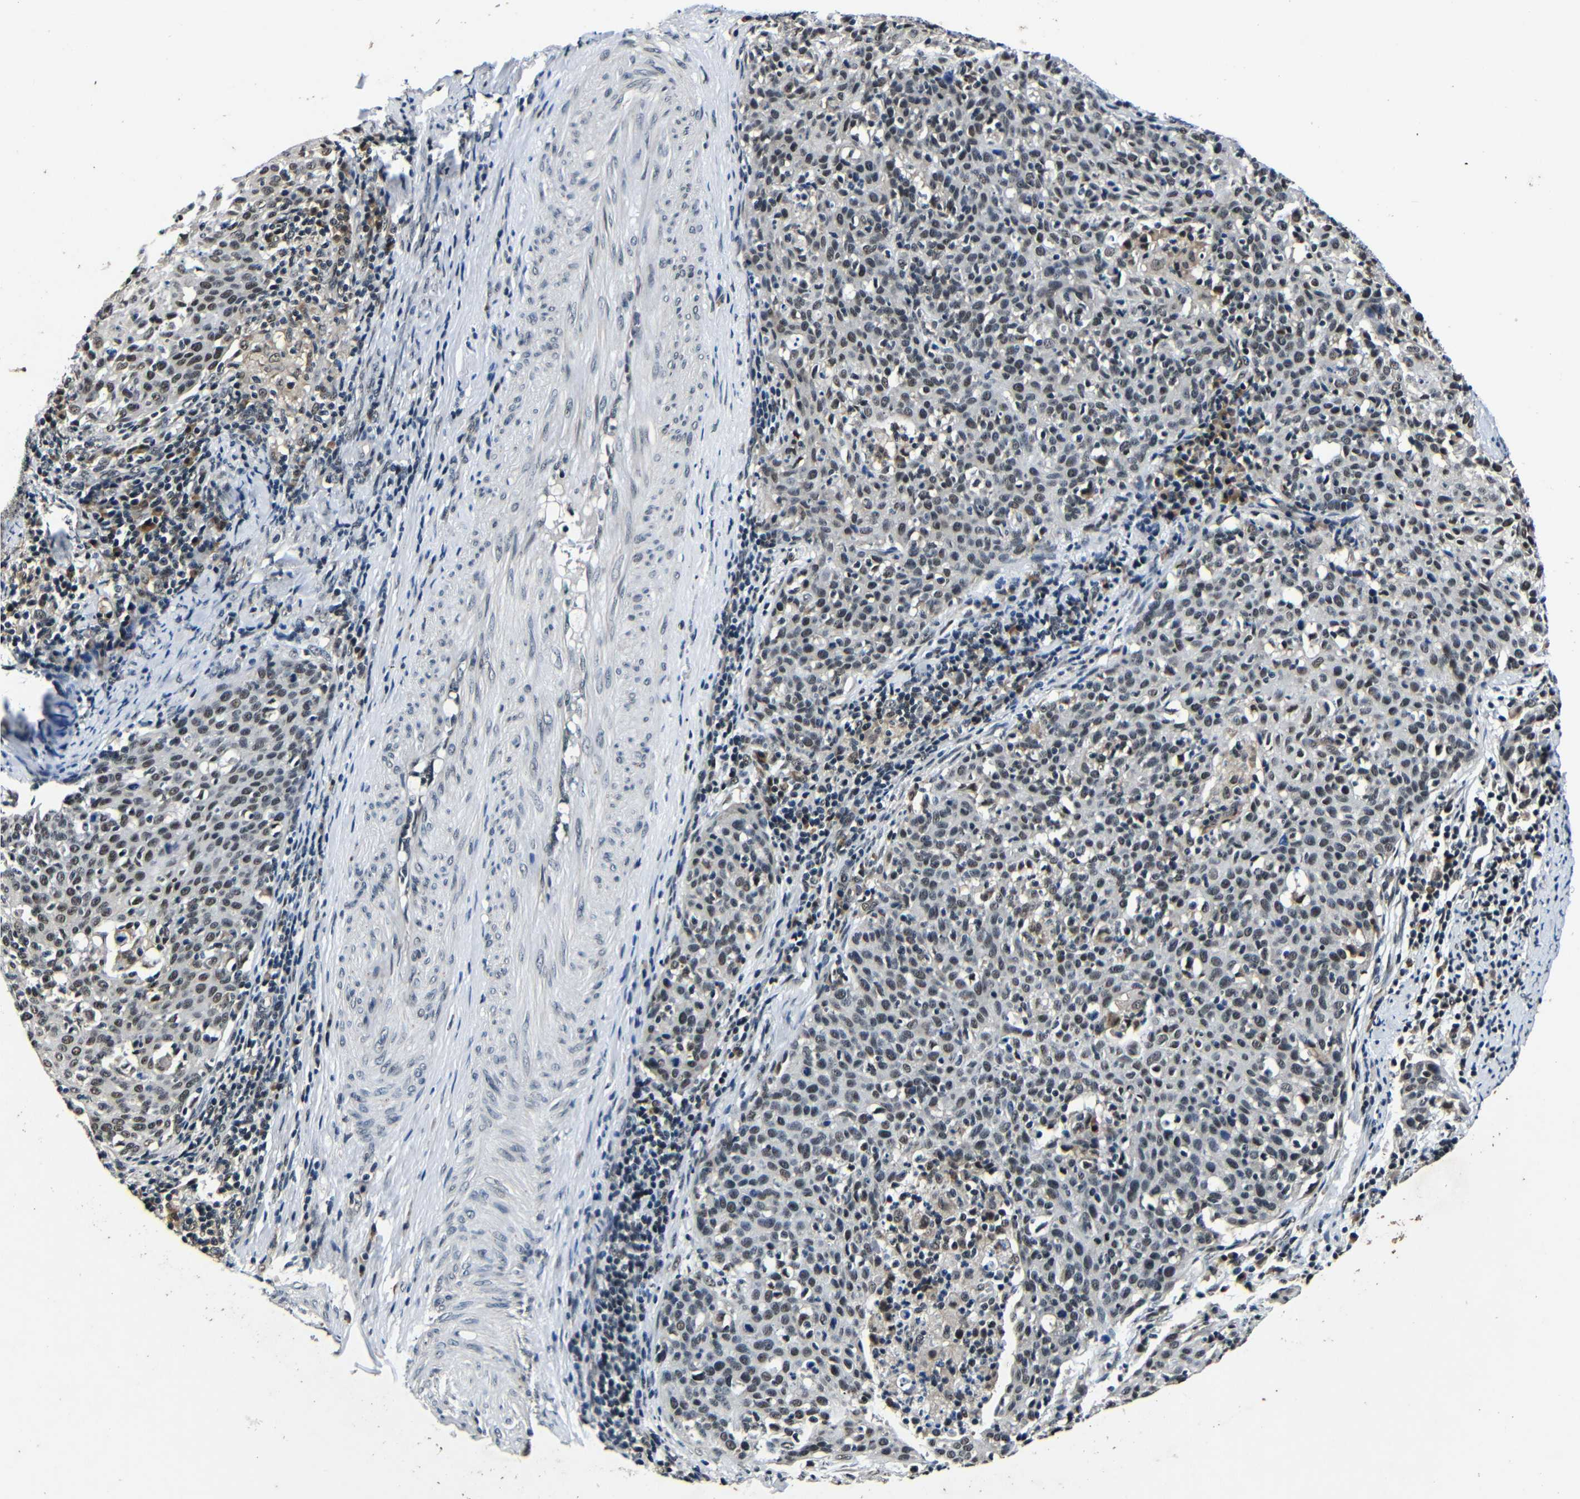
{"staining": {"intensity": "weak", "quantity": ">75%", "location": "nuclear"}, "tissue": "cervical cancer", "cell_type": "Tumor cells", "image_type": "cancer", "snomed": [{"axis": "morphology", "description": "Squamous cell carcinoma, NOS"}, {"axis": "topography", "description": "Cervix"}], "caption": "The immunohistochemical stain highlights weak nuclear expression in tumor cells of cervical cancer tissue. (DAB IHC, brown staining for protein, blue staining for nuclei).", "gene": "FOXD4", "patient": {"sex": "female", "age": 38}}